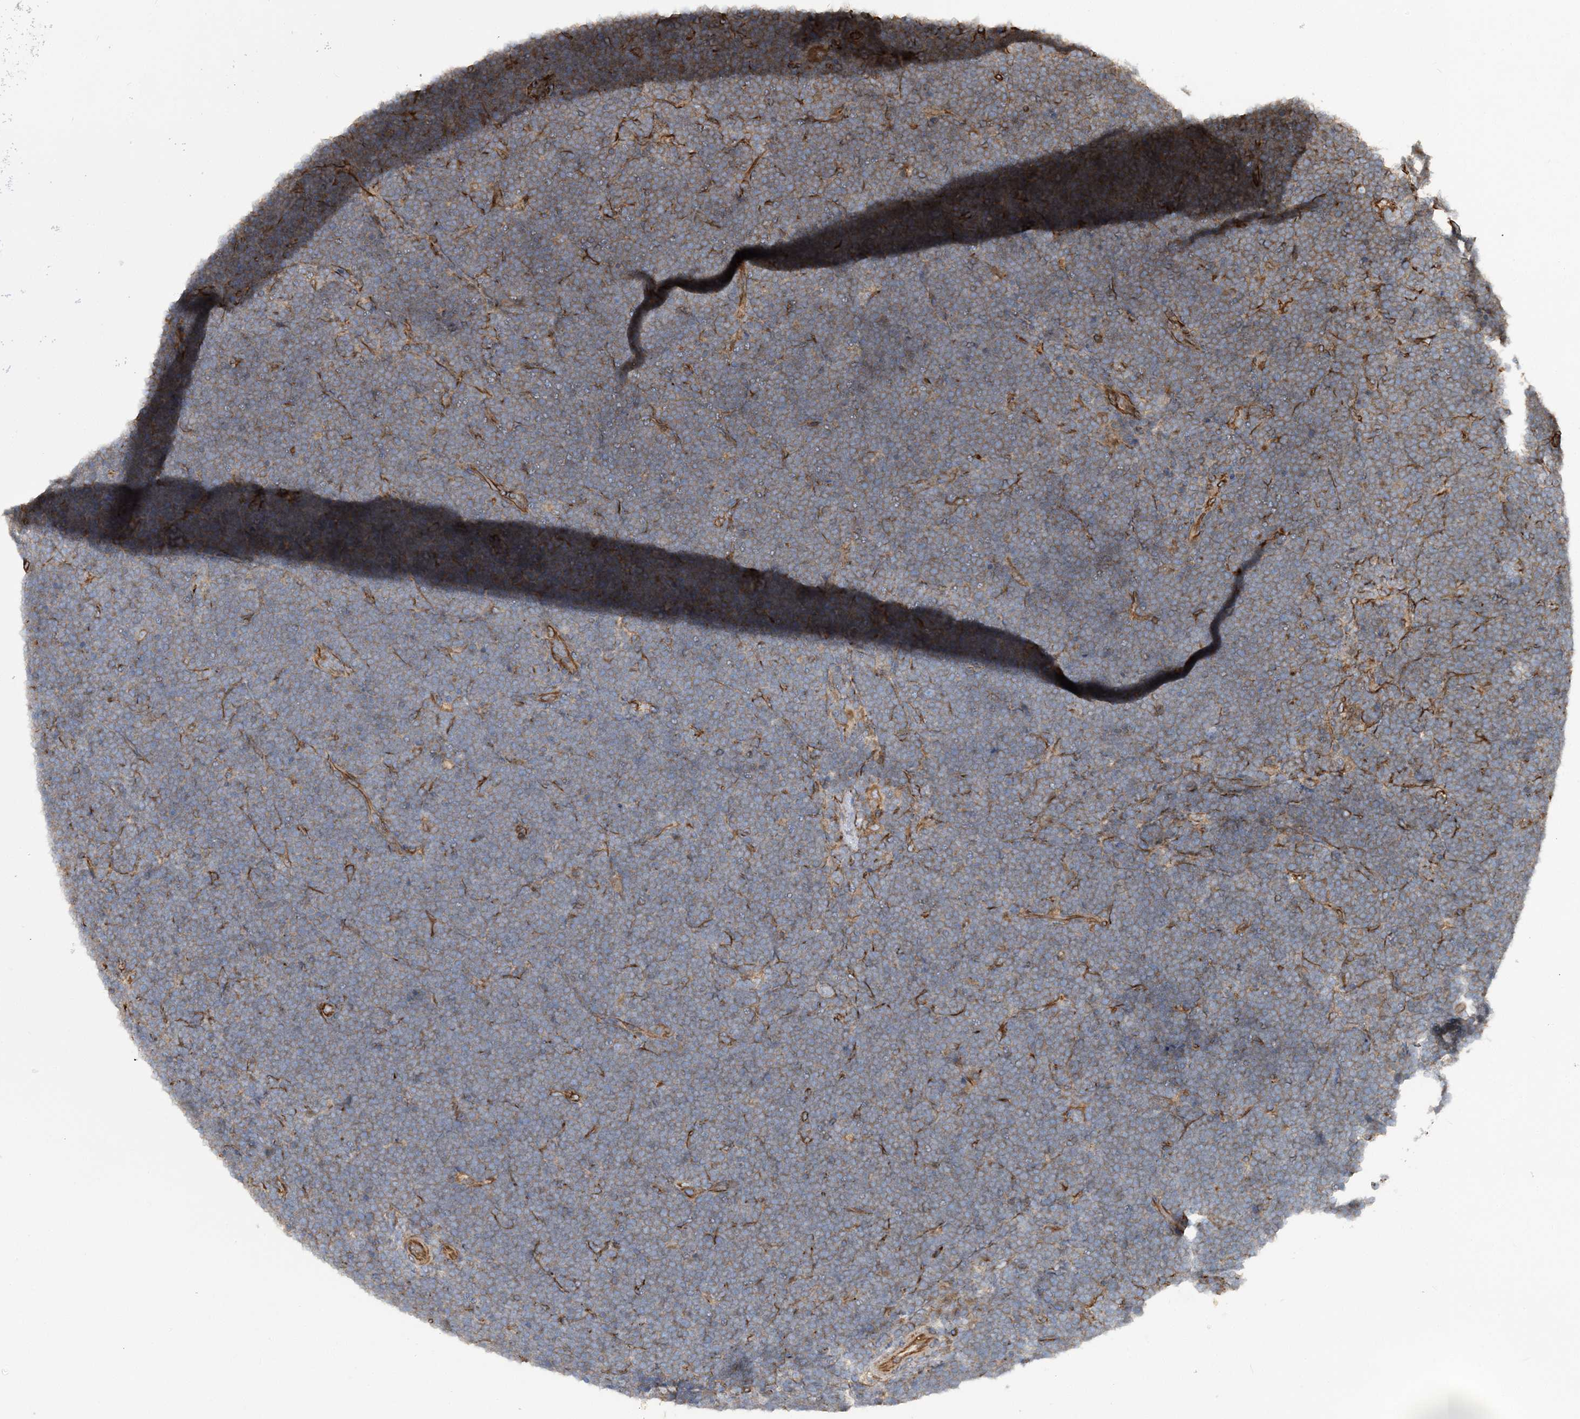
{"staining": {"intensity": "negative", "quantity": "none", "location": "none"}, "tissue": "lymphoma", "cell_type": "Tumor cells", "image_type": "cancer", "snomed": [{"axis": "morphology", "description": "Malignant lymphoma, non-Hodgkin's type, High grade"}, {"axis": "topography", "description": "Lymph node"}], "caption": "The photomicrograph reveals no staining of tumor cells in lymphoma.", "gene": "FAM114A2", "patient": {"sex": "male", "age": 13}}